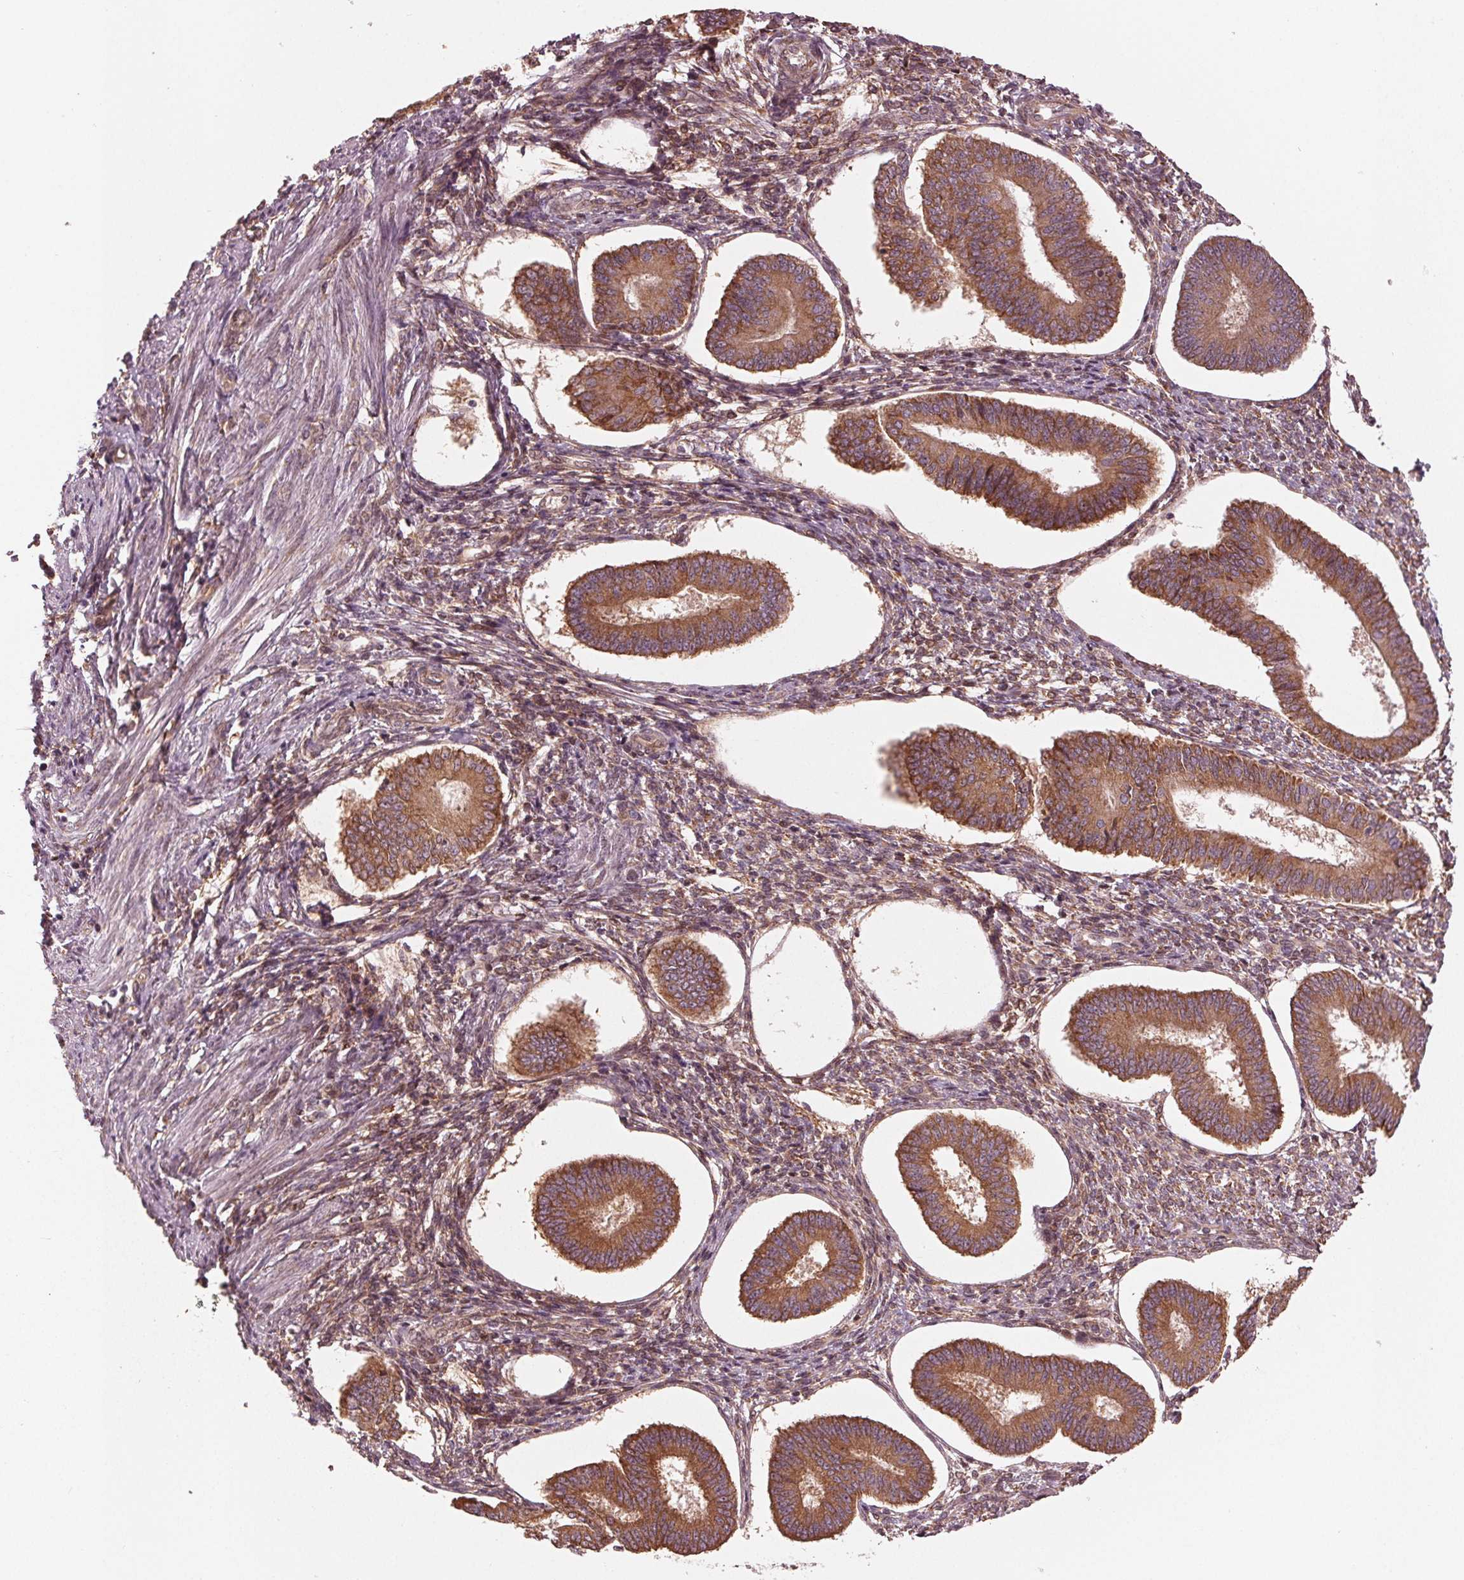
{"staining": {"intensity": "weak", "quantity": "<25%", "location": "cytoplasmic/membranous"}, "tissue": "endometrium", "cell_type": "Cells in endometrial stroma", "image_type": "normal", "snomed": [{"axis": "morphology", "description": "Normal tissue, NOS"}, {"axis": "topography", "description": "Endometrium"}], "caption": "Immunohistochemical staining of unremarkable human endometrium demonstrates no significant staining in cells in endometrial stroma.", "gene": "CMIP", "patient": {"sex": "female", "age": 42}}